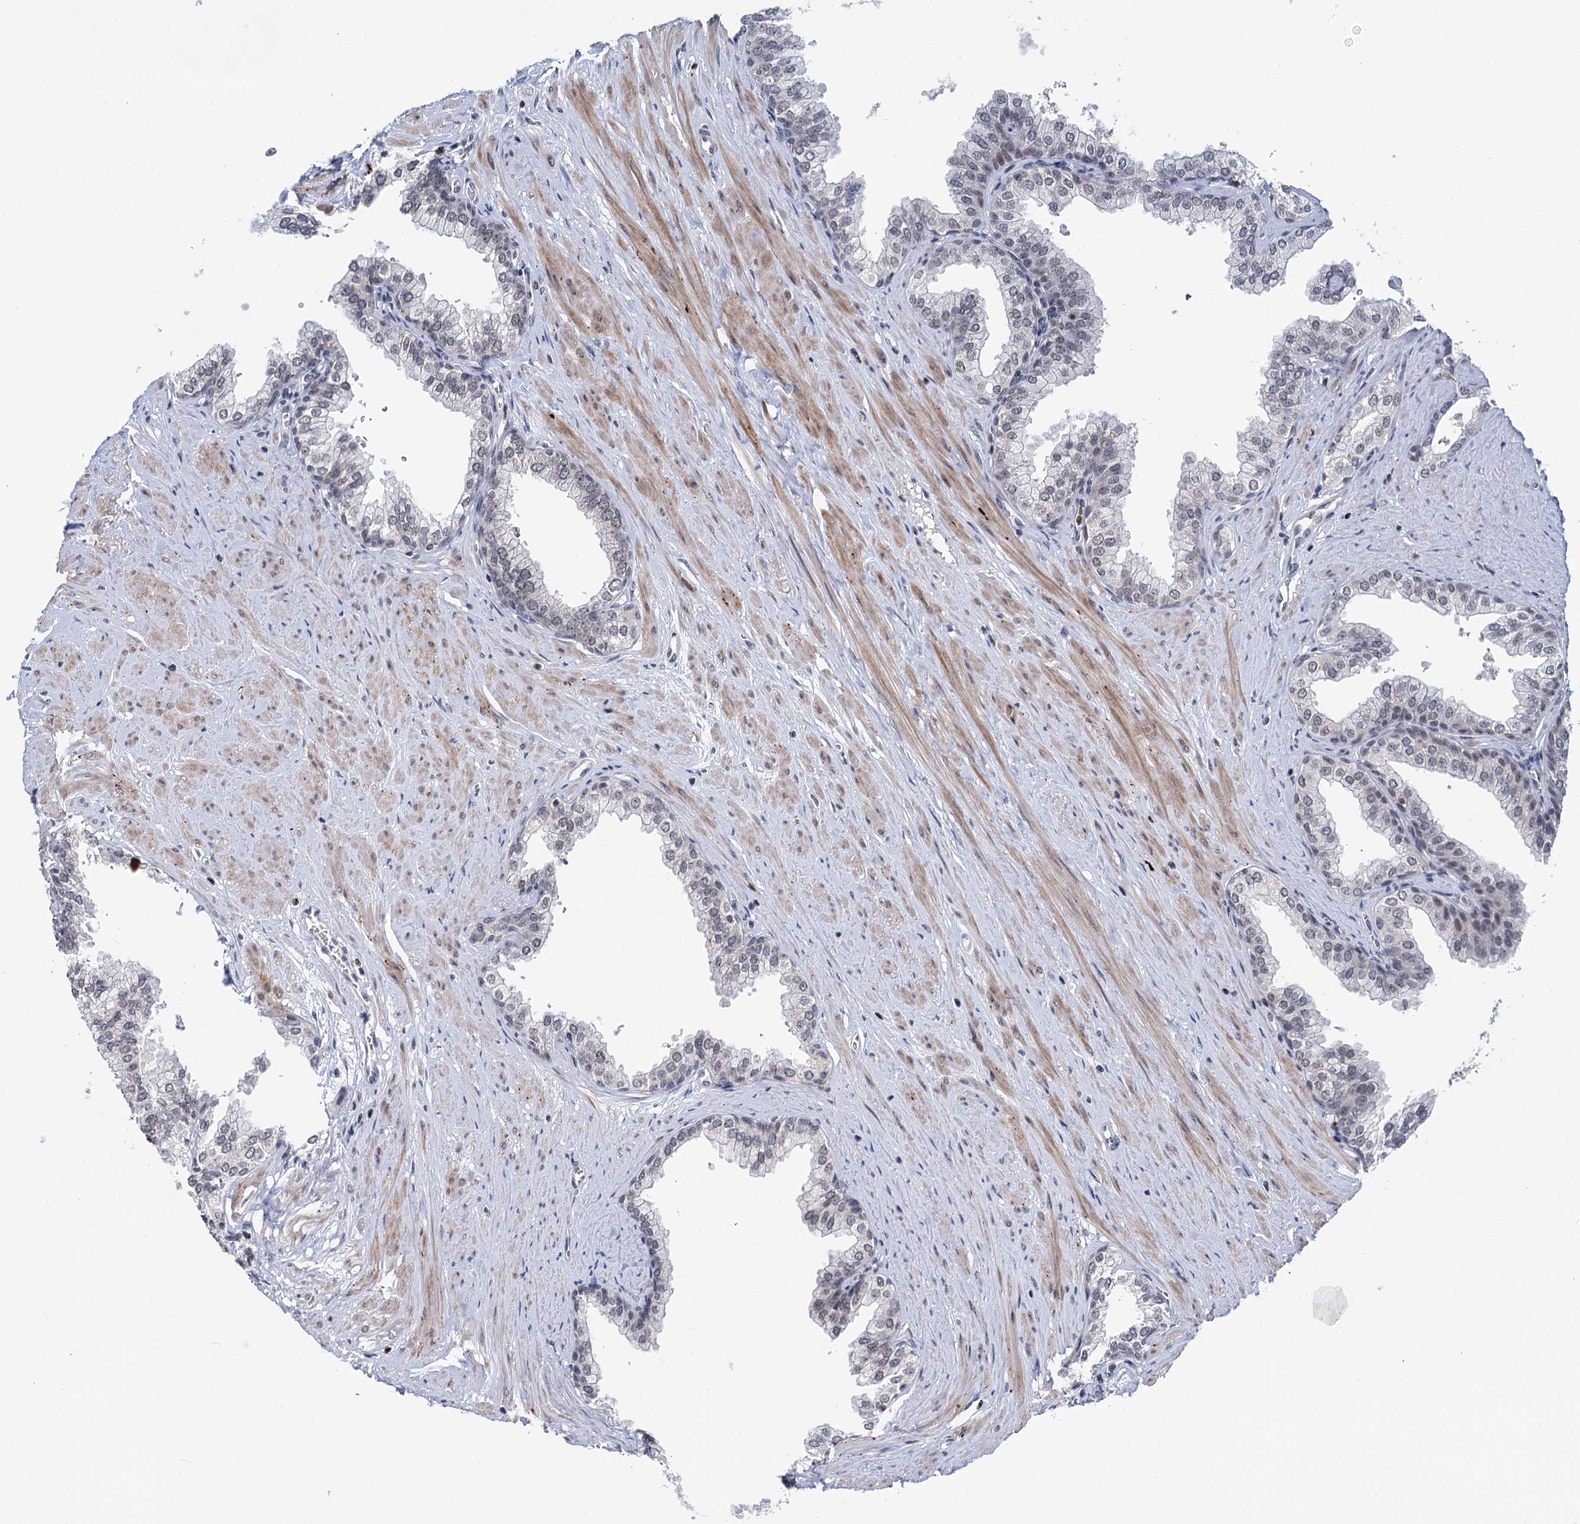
{"staining": {"intensity": "weak", "quantity": "25%-75%", "location": "nuclear"}, "tissue": "prostate", "cell_type": "Glandular cells", "image_type": "normal", "snomed": [{"axis": "morphology", "description": "Normal tissue, NOS"}, {"axis": "morphology", "description": "Urothelial carcinoma, Low grade"}, {"axis": "topography", "description": "Urinary bladder"}, {"axis": "topography", "description": "Prostate"}], "caption": "Immunohistochemical staining of benign human prostate shows low levels of weak nuclear positivity in about 25%-75% of glandular cells. (DAB IHC, brown staining for protein, blue staining for nuclei).", "gene": "ZCCHC10", "patient": {"sex": "male", "age": 60}}